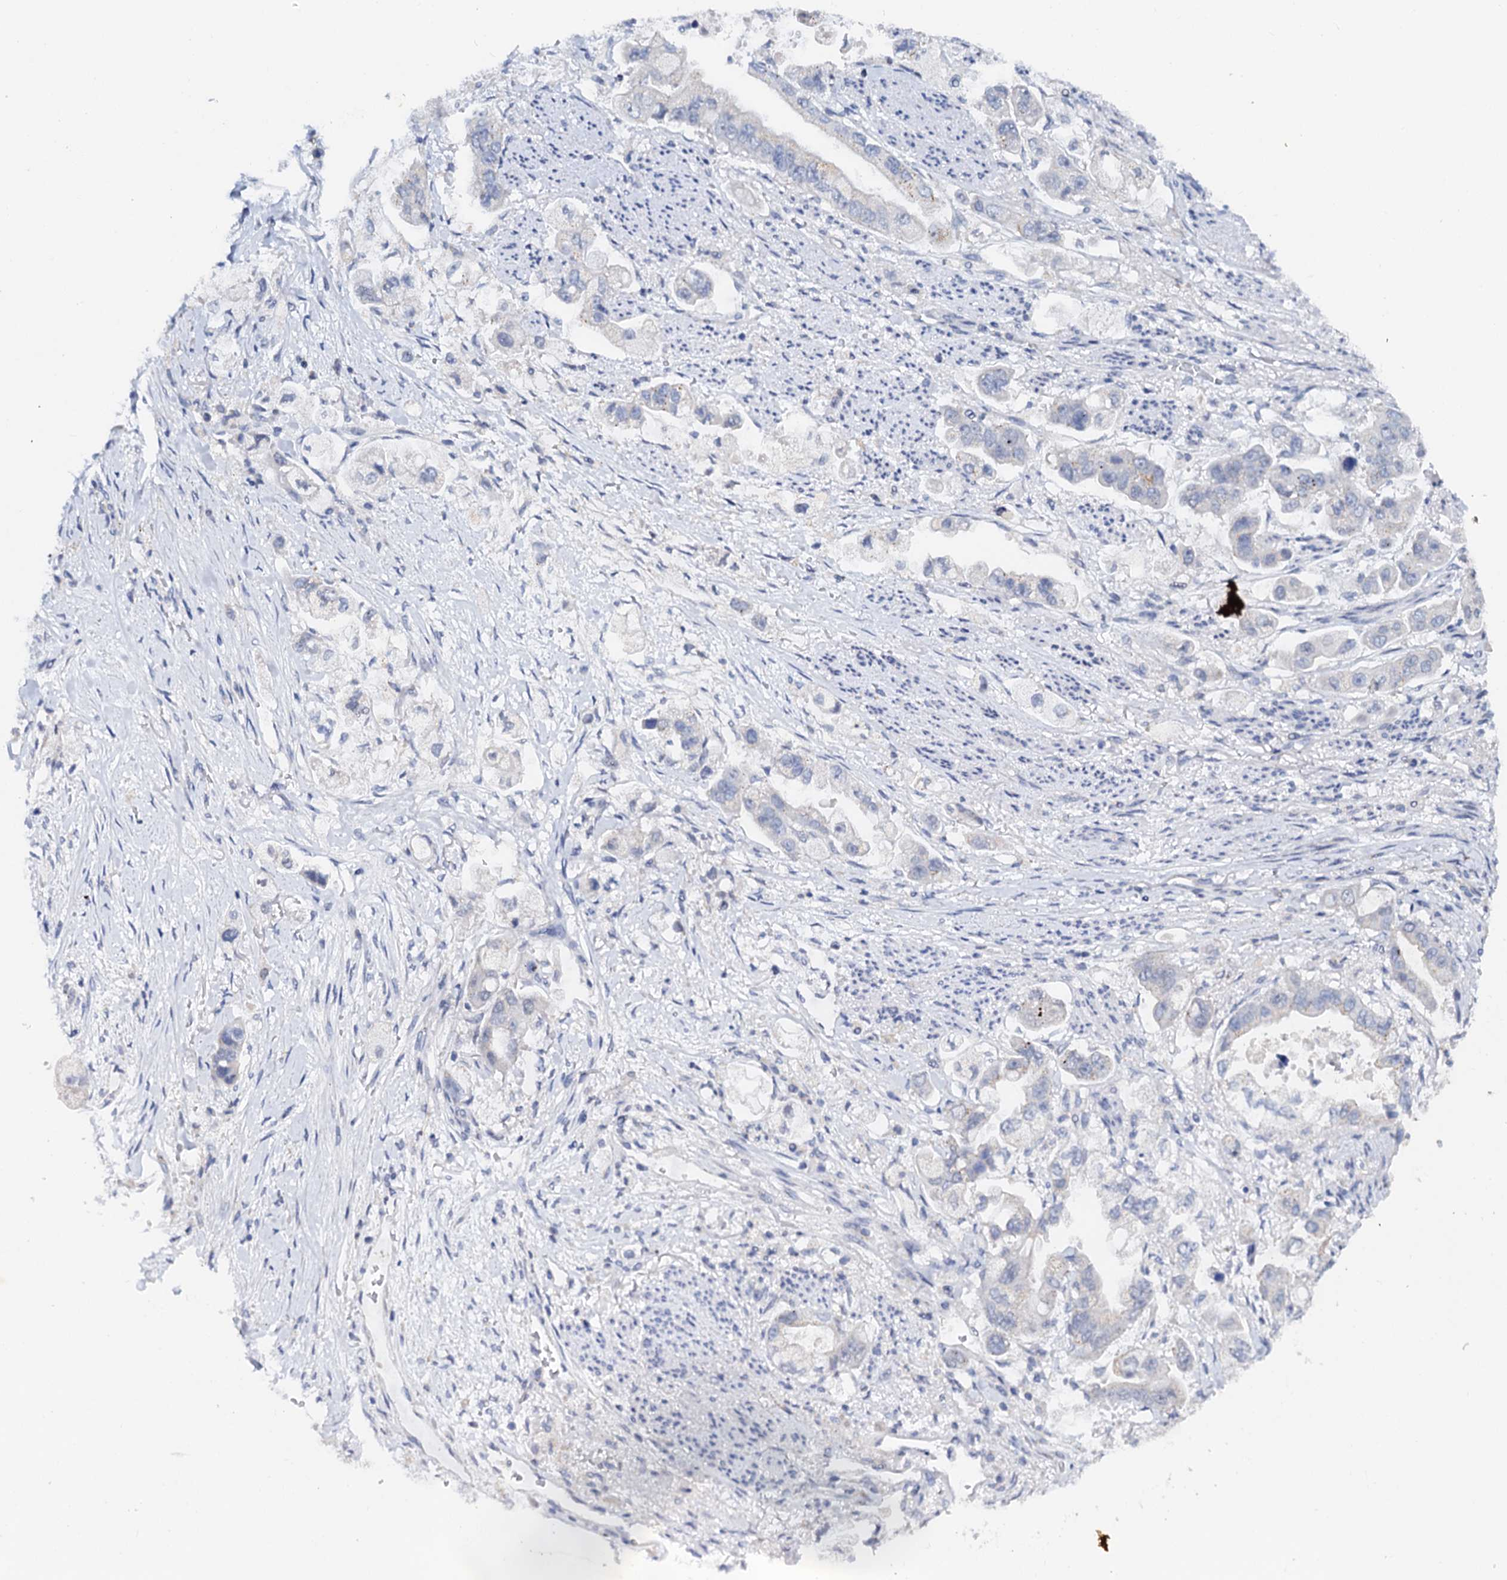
{"staining": {"intensity": "negative", "quantity": "none", "location": "none"}, "tissue": "stomach cancer", "cell_type": "Tumor cells", "image_type": "cancer", "snomed": [{"axis": "morphology", "description": "Adenocarcinoma, NOS"}, {"axis": "topography", "description": "Stomach"}], "caption": "Immunohistochemical staining of adenocarcinoma (stomach) reveals no significant positivity in tumor cells.", "gene": "NALF1", "patient": {"sex": "male", "age": 62}}